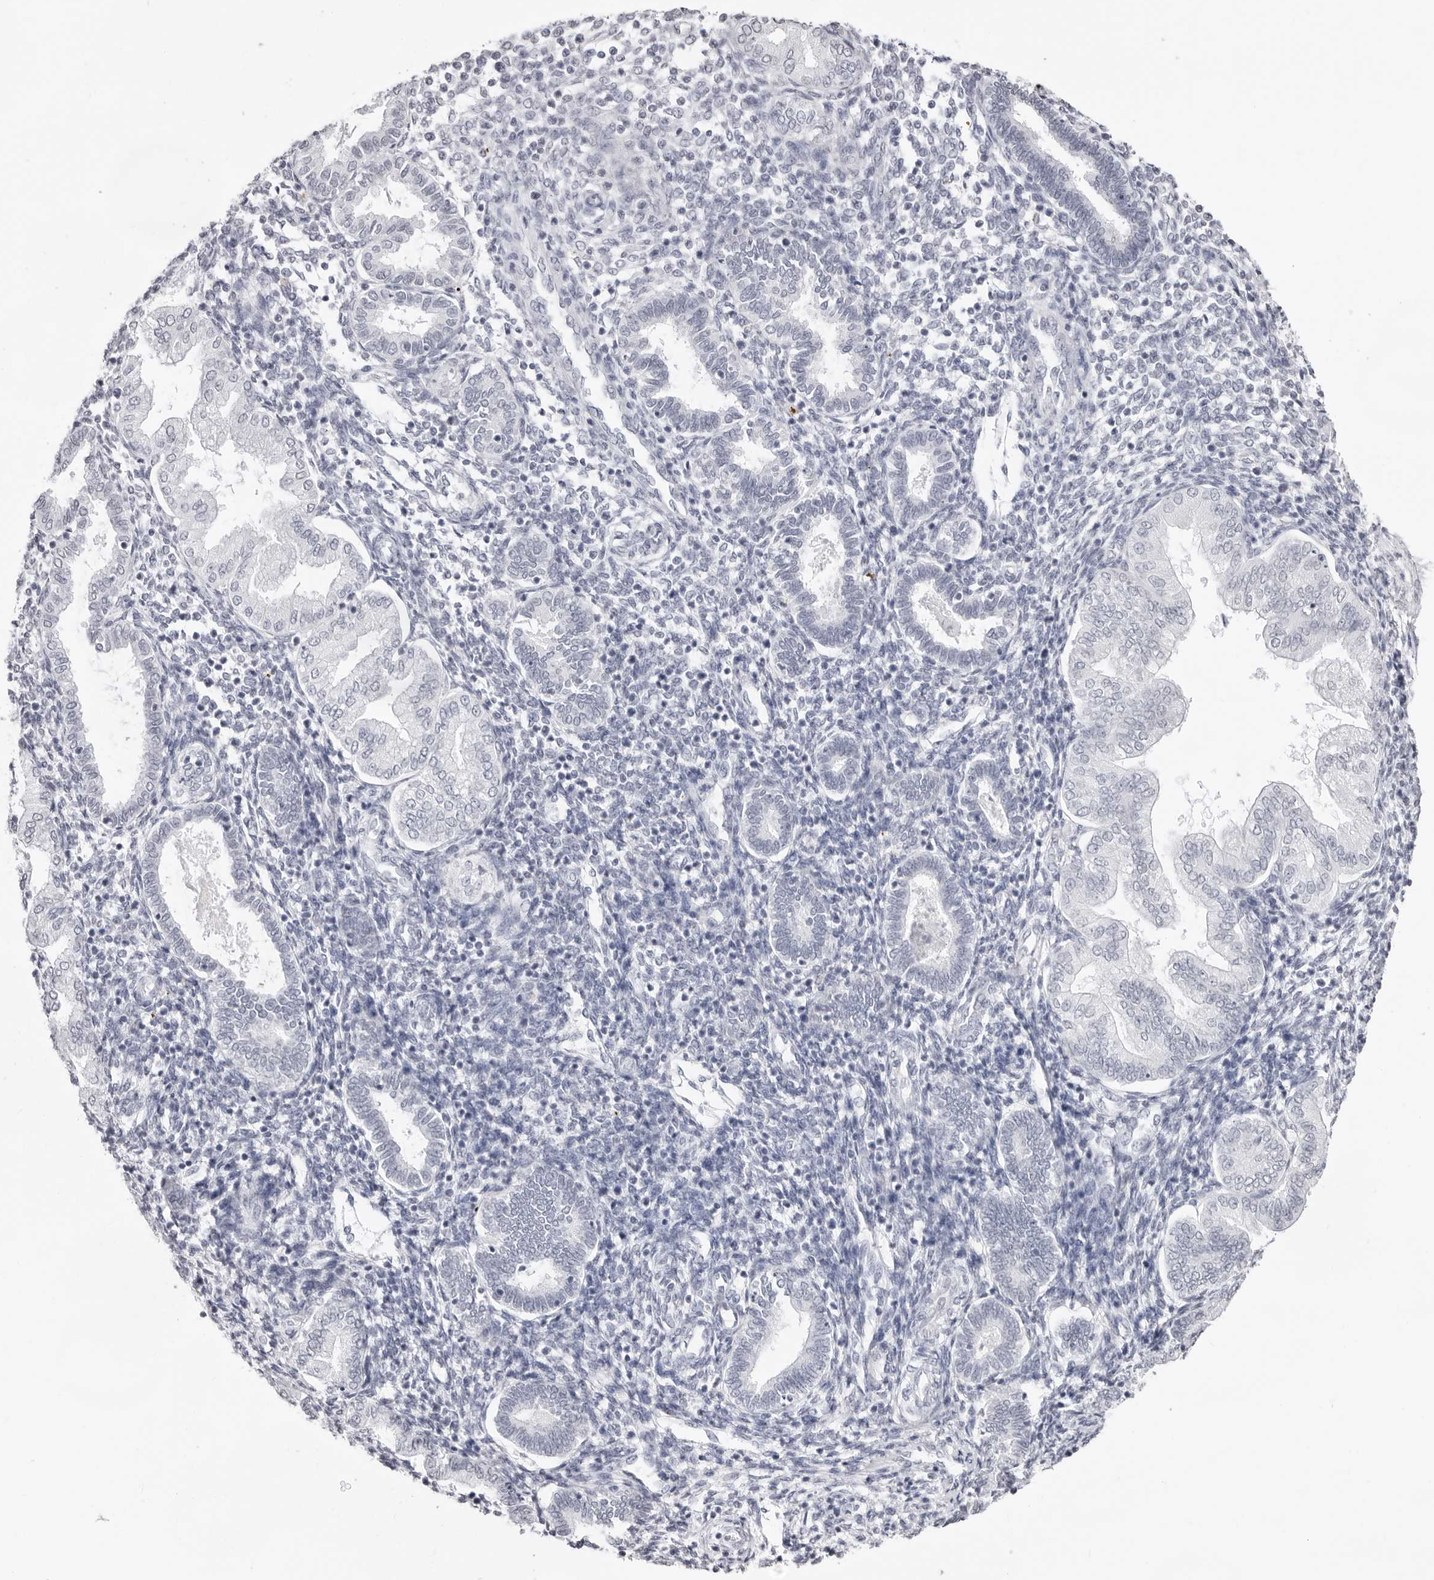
{"staining": {"intensity": "negative", "quantity": "none", "location": "none"}, "tissue": "endometrium", "cell_type": "Cells in endometrial stroma", "image_type": "normal", "snomed": [{"axis": "morphology", "description": "Normal tissue, NOS"}, {"axis": "topography", "description": "Endometrium"}], "caption": "IHC histopathology image of unremarkable human endometrium stained for a protein (brown), which shows no expression in cells in endometrial stroma.", "gene": "CST5", "patient": {"sex": "female", "age": 53}}